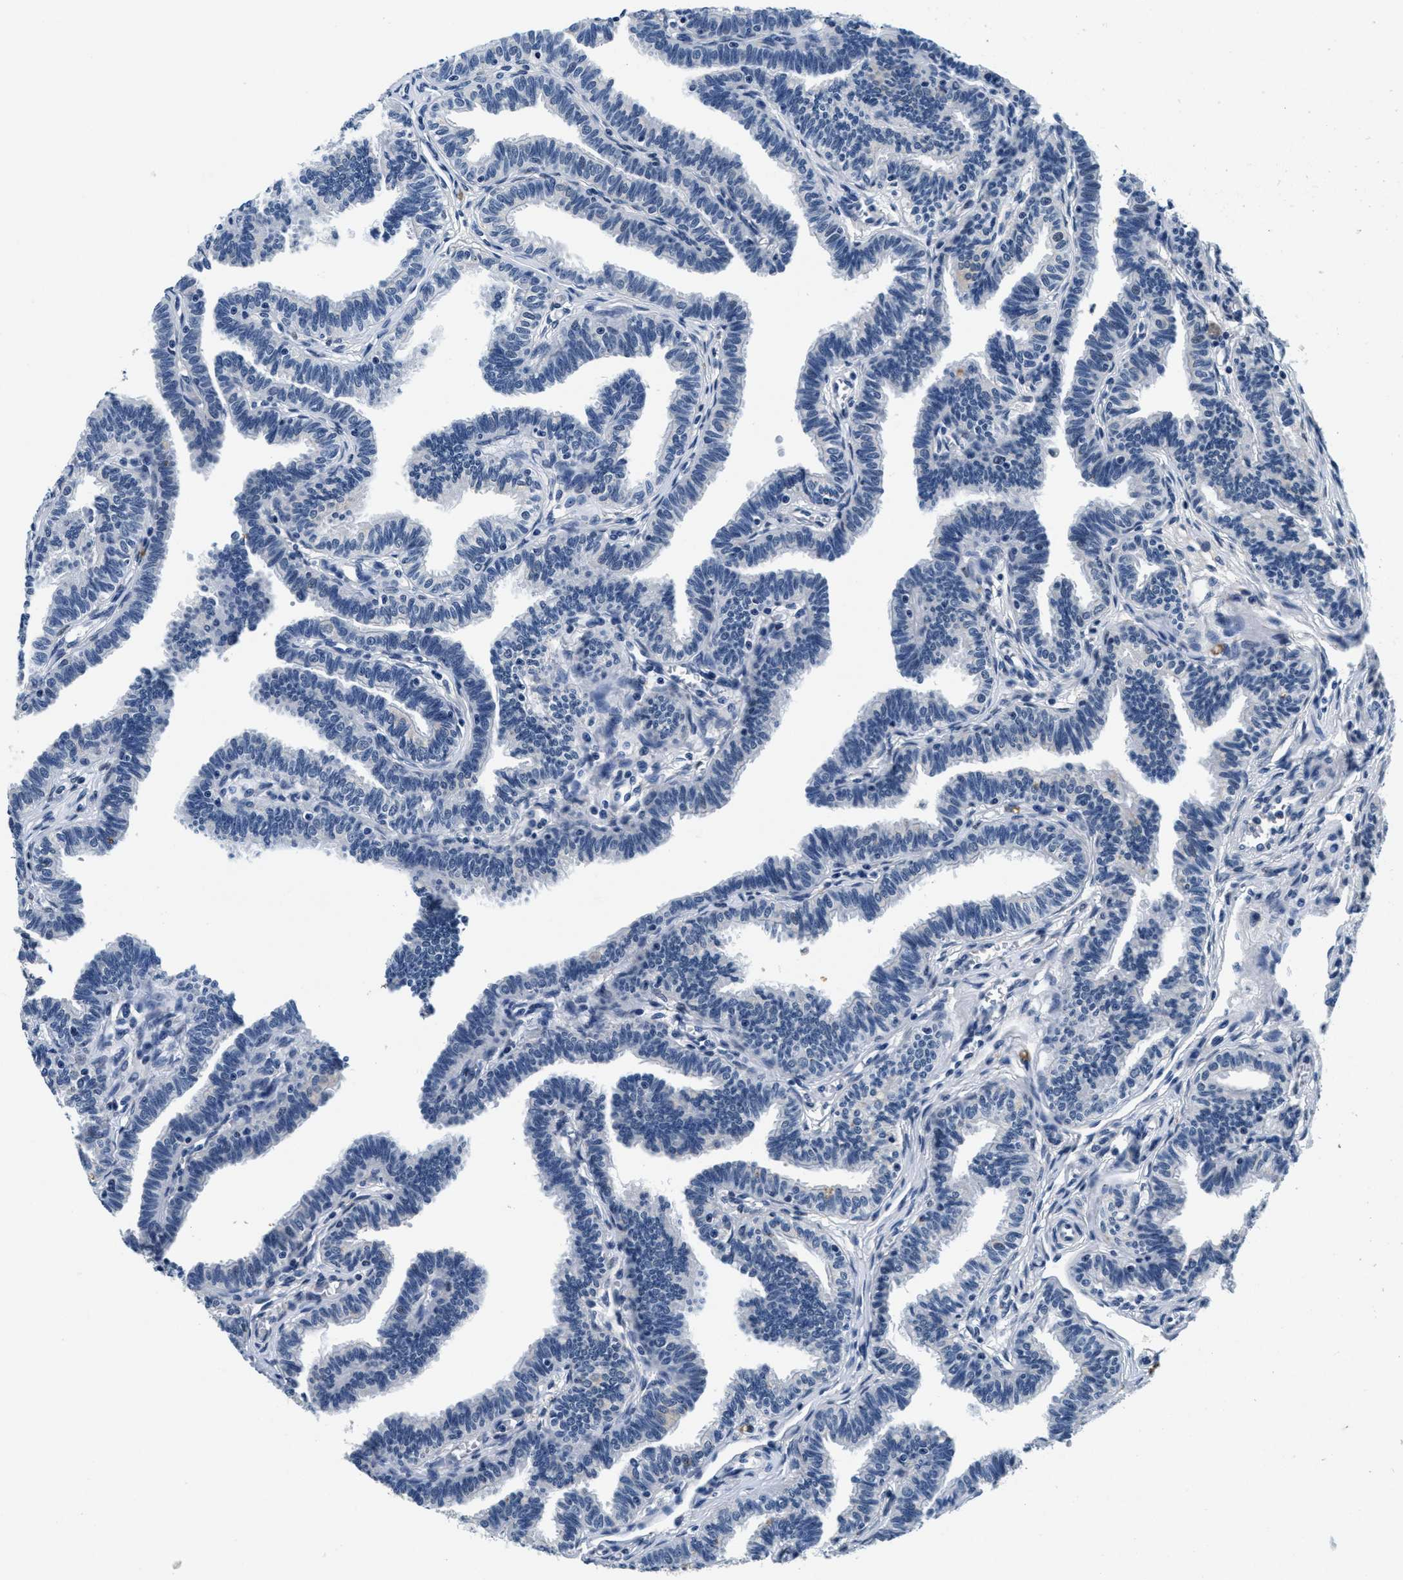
{"staining": {"intensity": "negative", "quantity": "none", "location": "none"}, "tissue": "fallopian tube", "cell_type": "Glandular cells", "image_type": "normal", "snomed": [{"axis": "morphology", "description": "Normal tissue, NOS"}, {"axis": "topography", "description": "Fallopian tube"}, {"axis": "topography", "description": "Ovary"}], "caption": "DAB (3,3'-diaminobenzidine) immunohistochemical staining of normal fallopian tube reveals no significant expression in glandular cells.", "gene": "HS3ST2", "patient": {"sex": "female", "age": 23}}